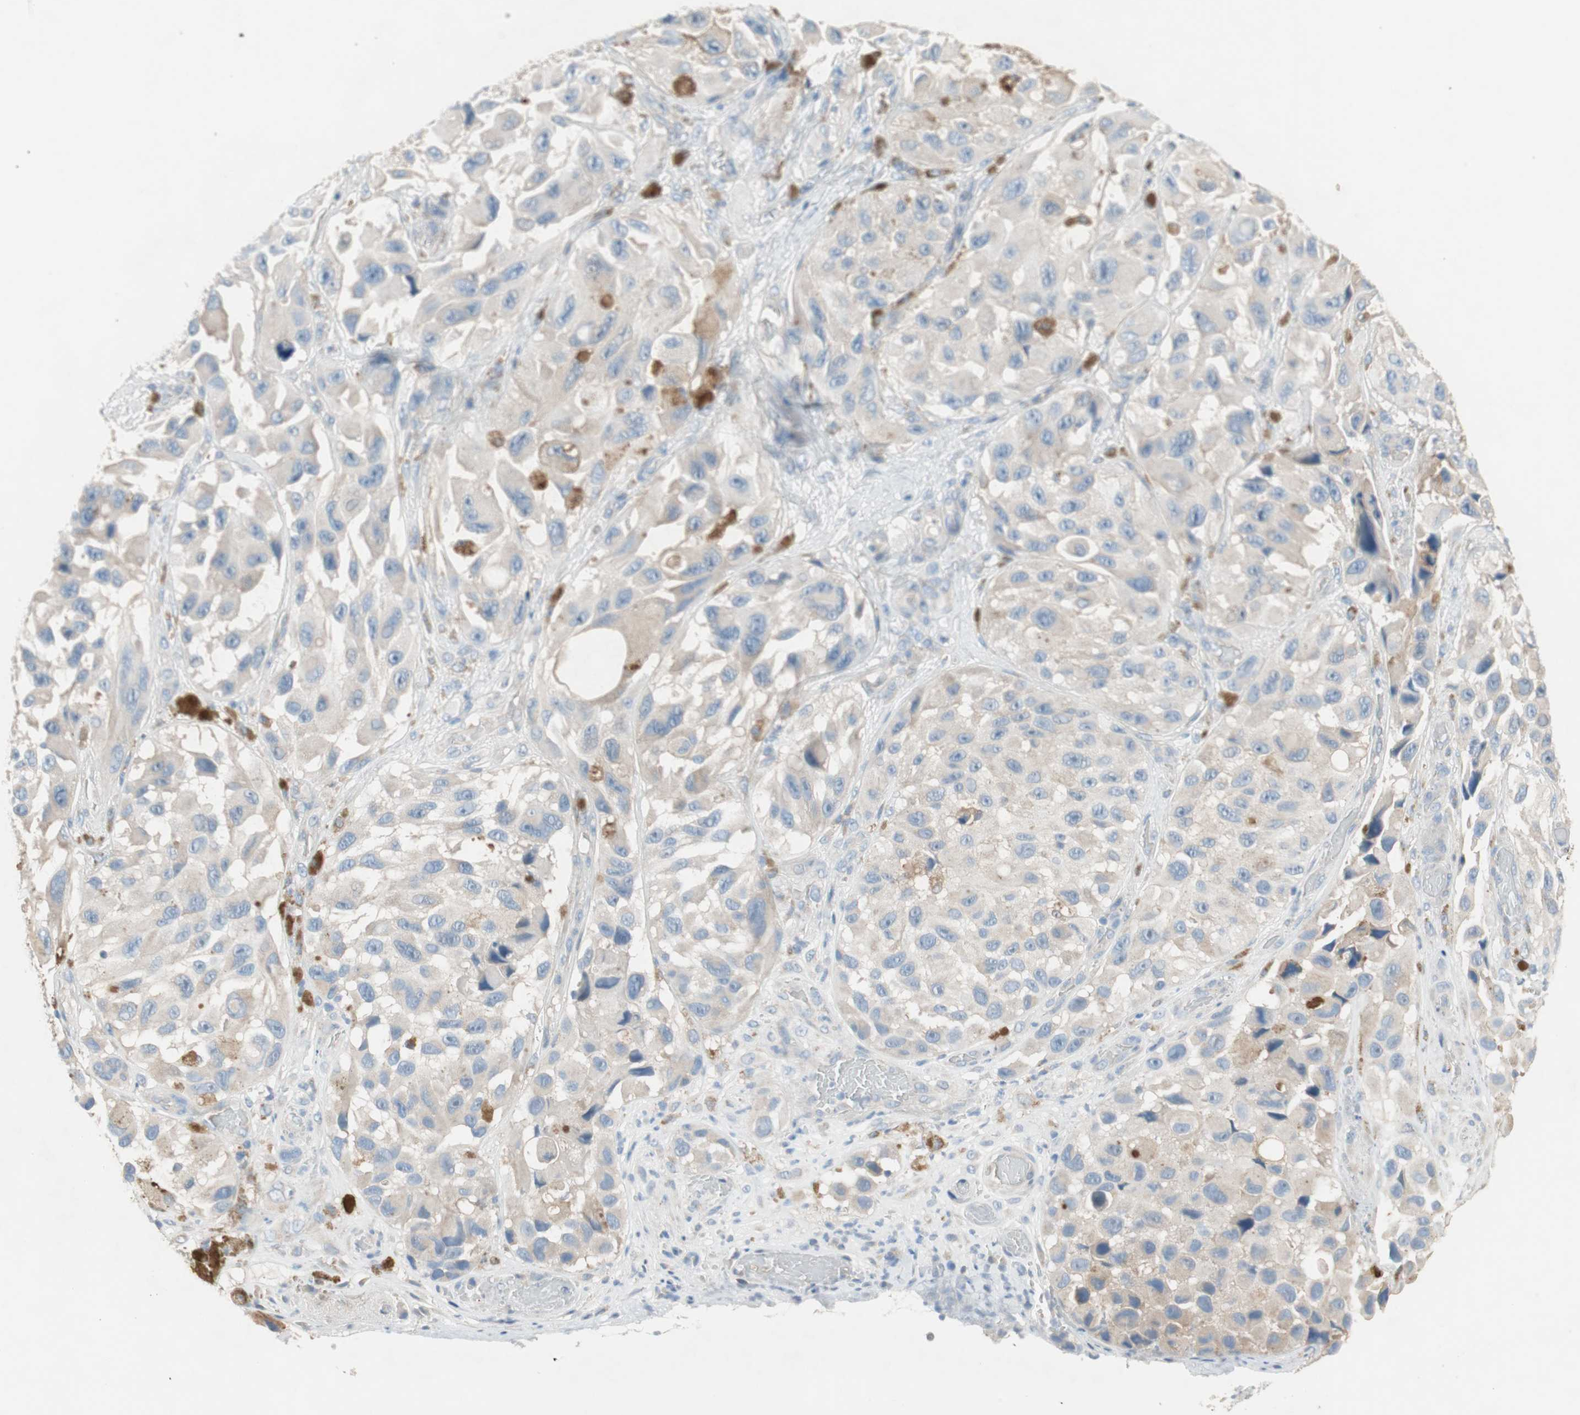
{"staining": {"intensity": "weak", "quantity": "<25%", "location": "cytoplasmic/membranous"}, "tissue": "melanoma", "cell_type": "Tumor cells", "image_type": "cancer", "snomed": [{"axis": "morphology", "description": "Malignant melanoma, NOS"}, {"axis": "topography", "description": "Skin"}], "caption": "A high-resolution histopathology image shows immunohistochemistry (IHC) staining of melanoma, which reveals no significant expression in tumor cells. (Immunohistochemistry (ihc), brightfield microscopy, high magnification).", "gene": "GLUL", "patient": {"sex": "female", "age": 73}}